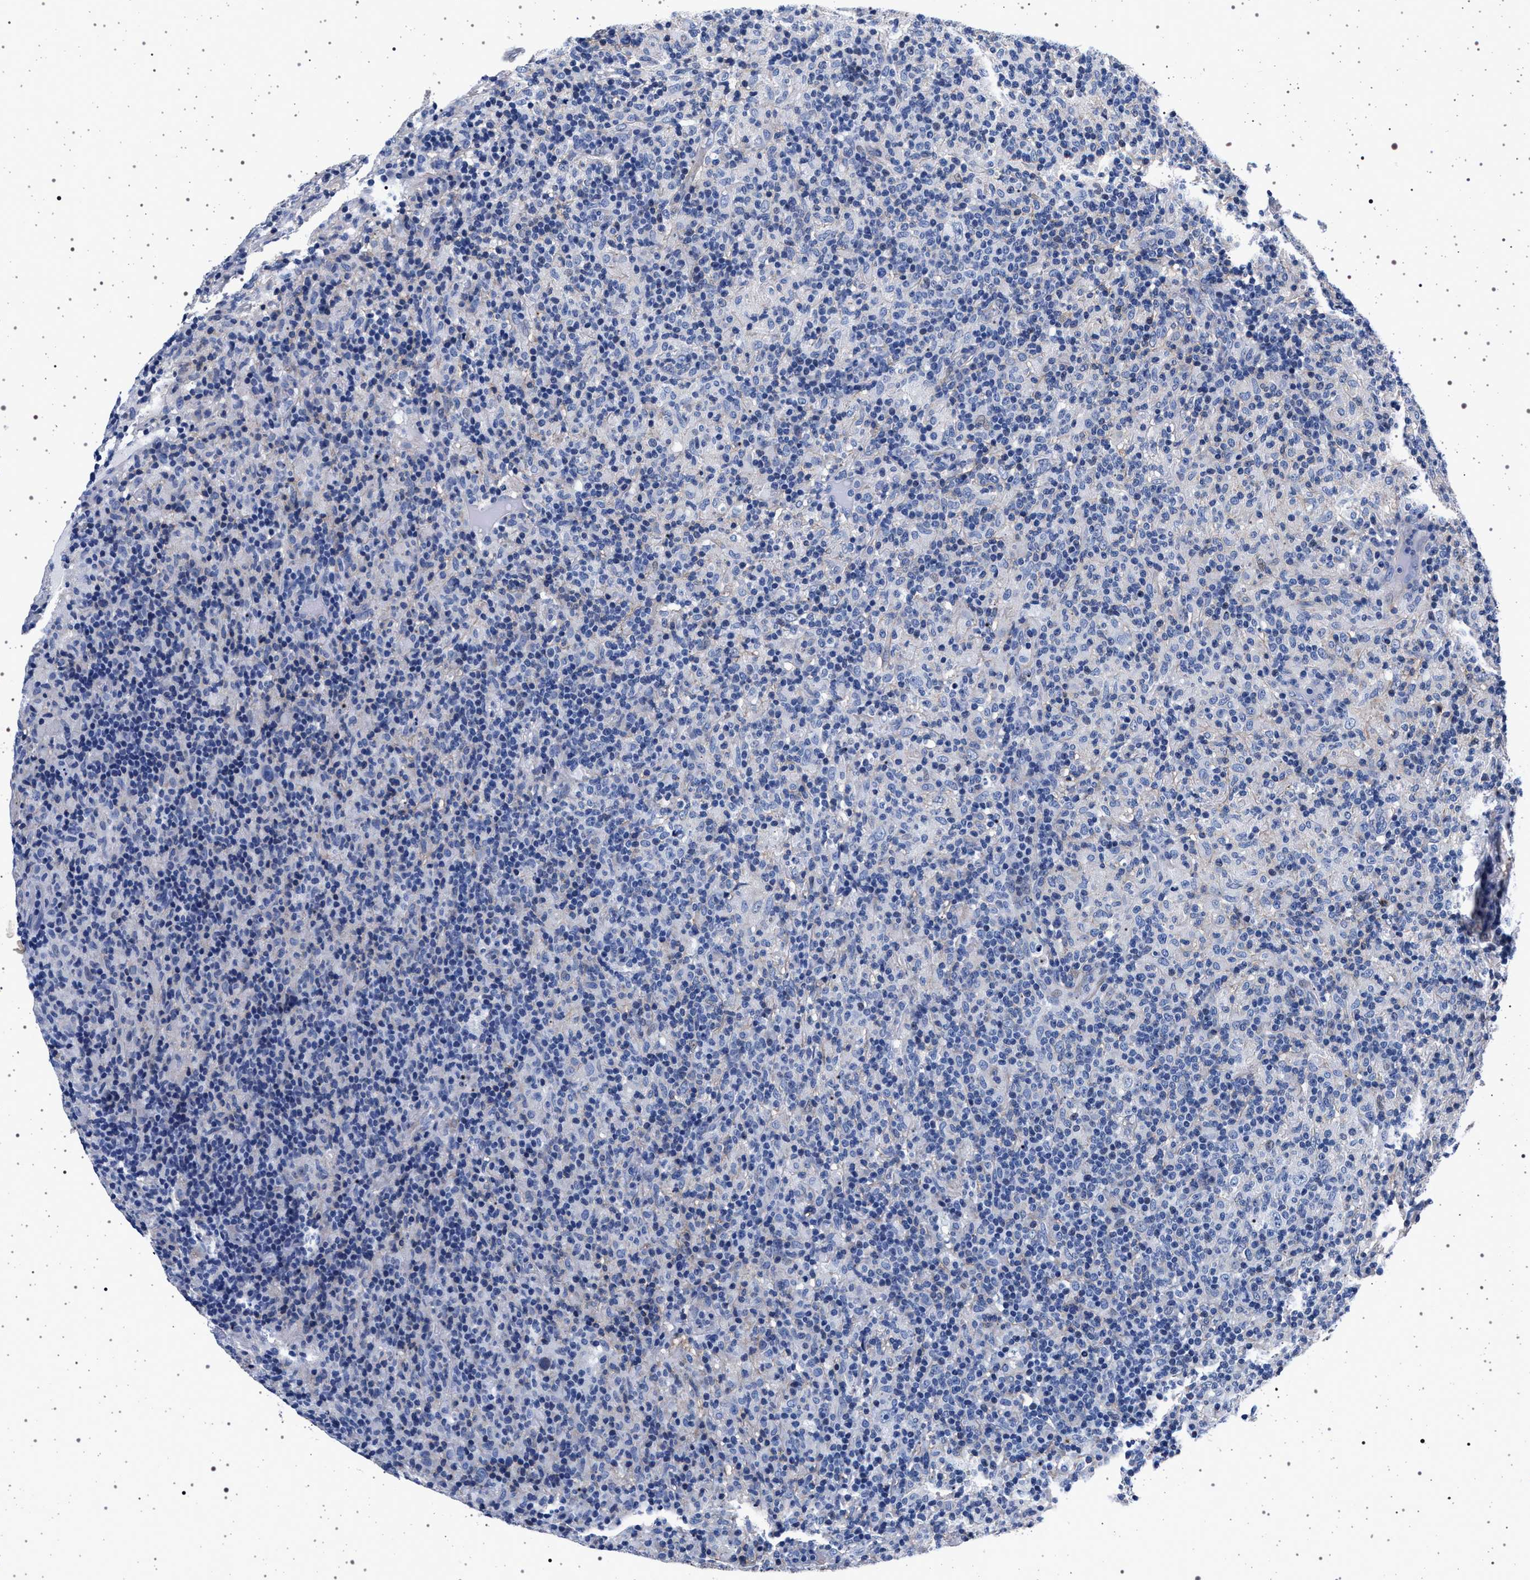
{"staining": {"intensity": "negative", "quantity": "none", "location": "none"}, "tissue": "lymphoma", "cell_type": "Tumor cells", "image_type": "cancer", "snomed": [{"axis": "morphology", "description": "Hodgkin's disease, NOS"}, {"axis": "topography", "description": "Lymph node"}], "caption": "Lymphoma was stained to show a protein in brown. There is no significant positivity in tumor cells. The staining was performed using DAB to visualize the protein expression in brown, while the nuclei were stained in blue with hematoxylin (Magnification: 20x).", "gene": "SLC9A1", "patient": {"sex": "male", "age": 70}}